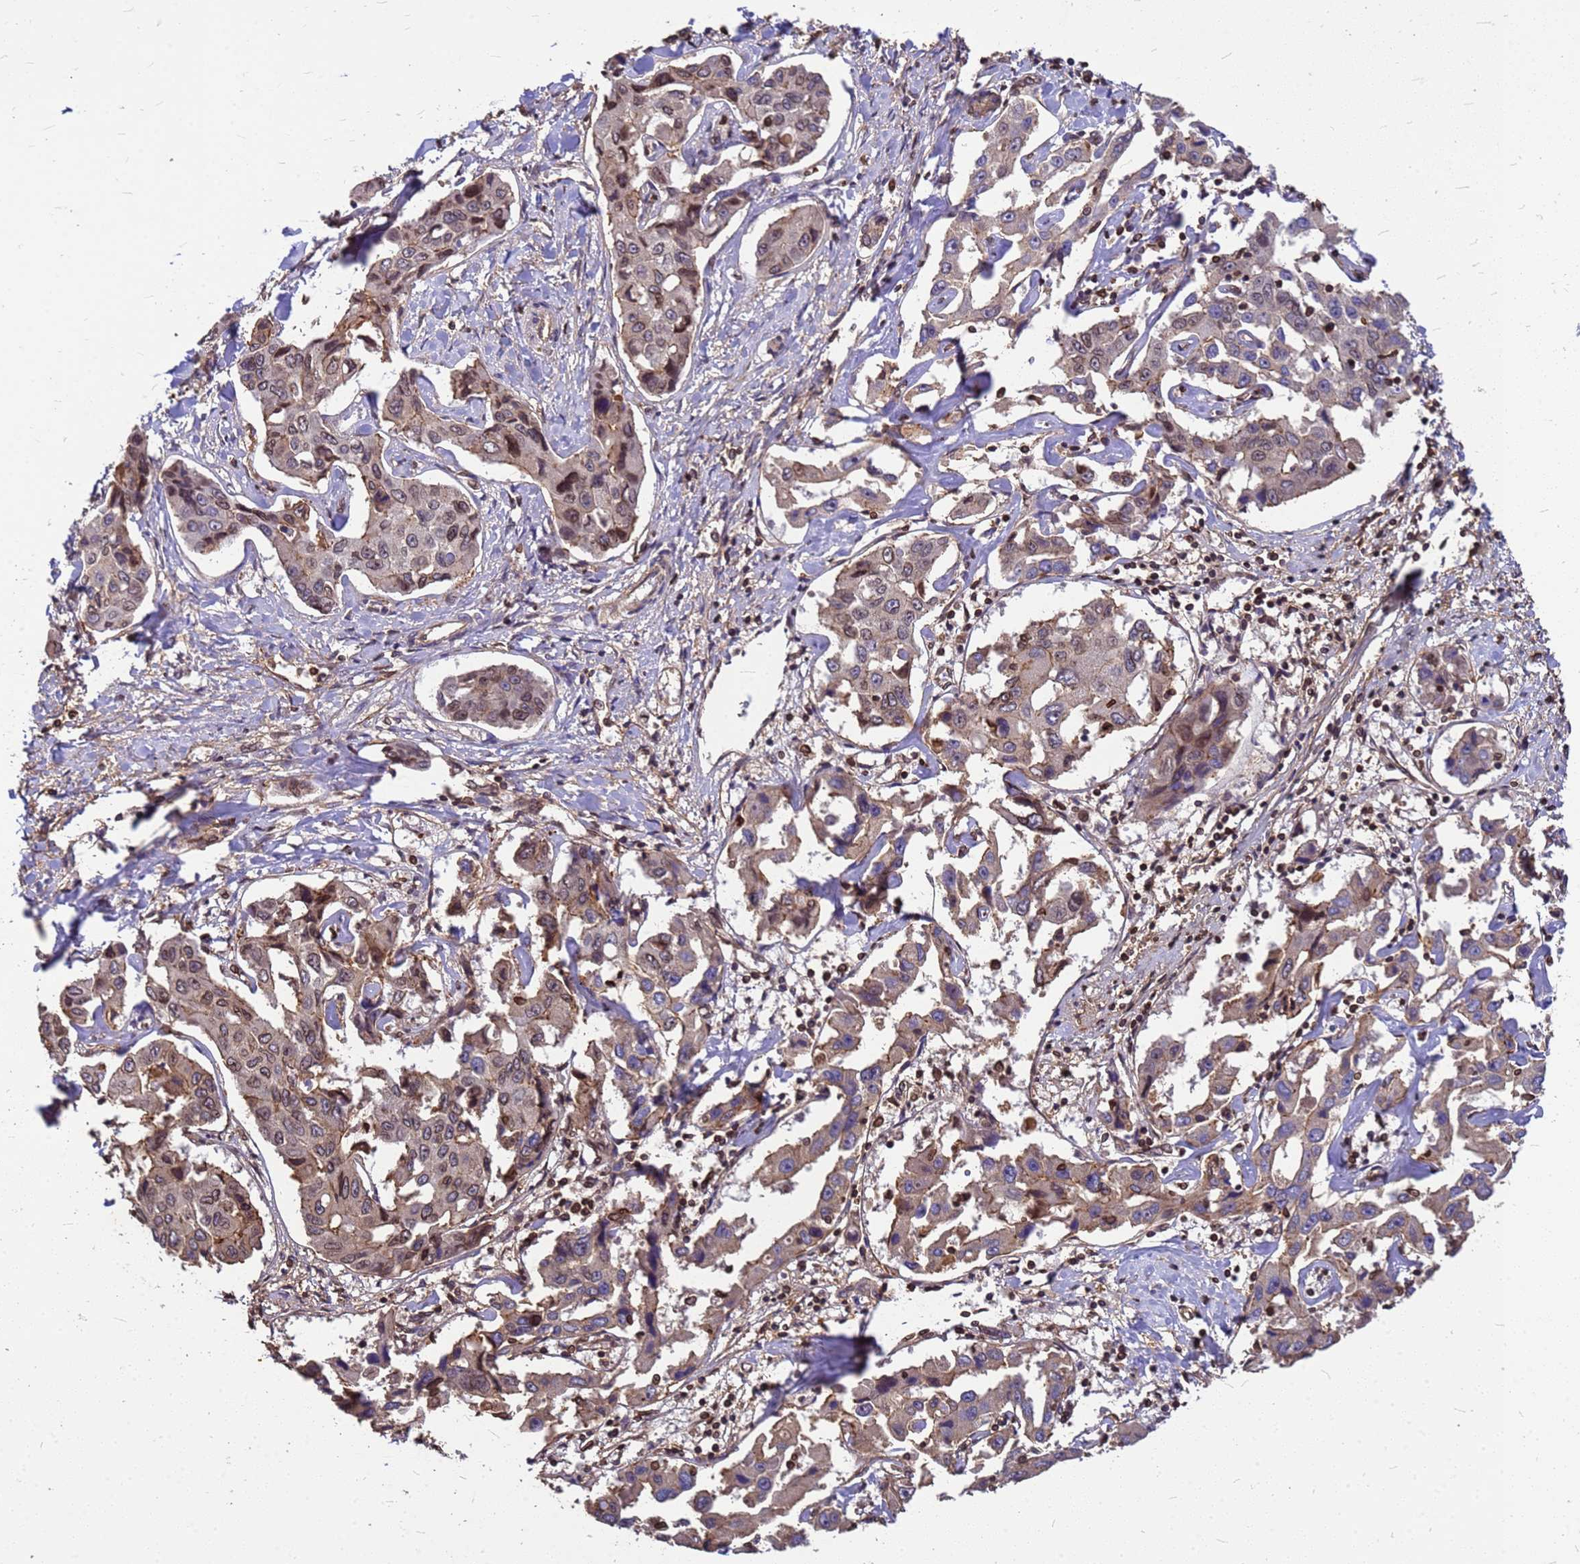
{"staining": {"intensity": "weak", "quantity": "25%-75%", "location": "cytoplasmic/membranous,nuclear"}, "tissue": "liver cancer", "cell_type": "Tumor cells", "image_type": "cancer", "snomed": [{"axis": "morphology", "description": "Cholangiocarcinoma"}, {"axis": "topography", "description": "Liver"}], "caption": "Immunohistochemistry (IHC) histopathology image of neoplastic tissue: human cholangiocarcinoma (liver) stained using immunohistochemistry shows low levels of weak protein expression localized specifically in the cytoplasmic/membranous and nuclear of tumor cells, appearing as a cytoplasmic/membranous and nuclear brown color.", "gene": "C1orf35", "patient": {"sex": "male", "age": 59}}